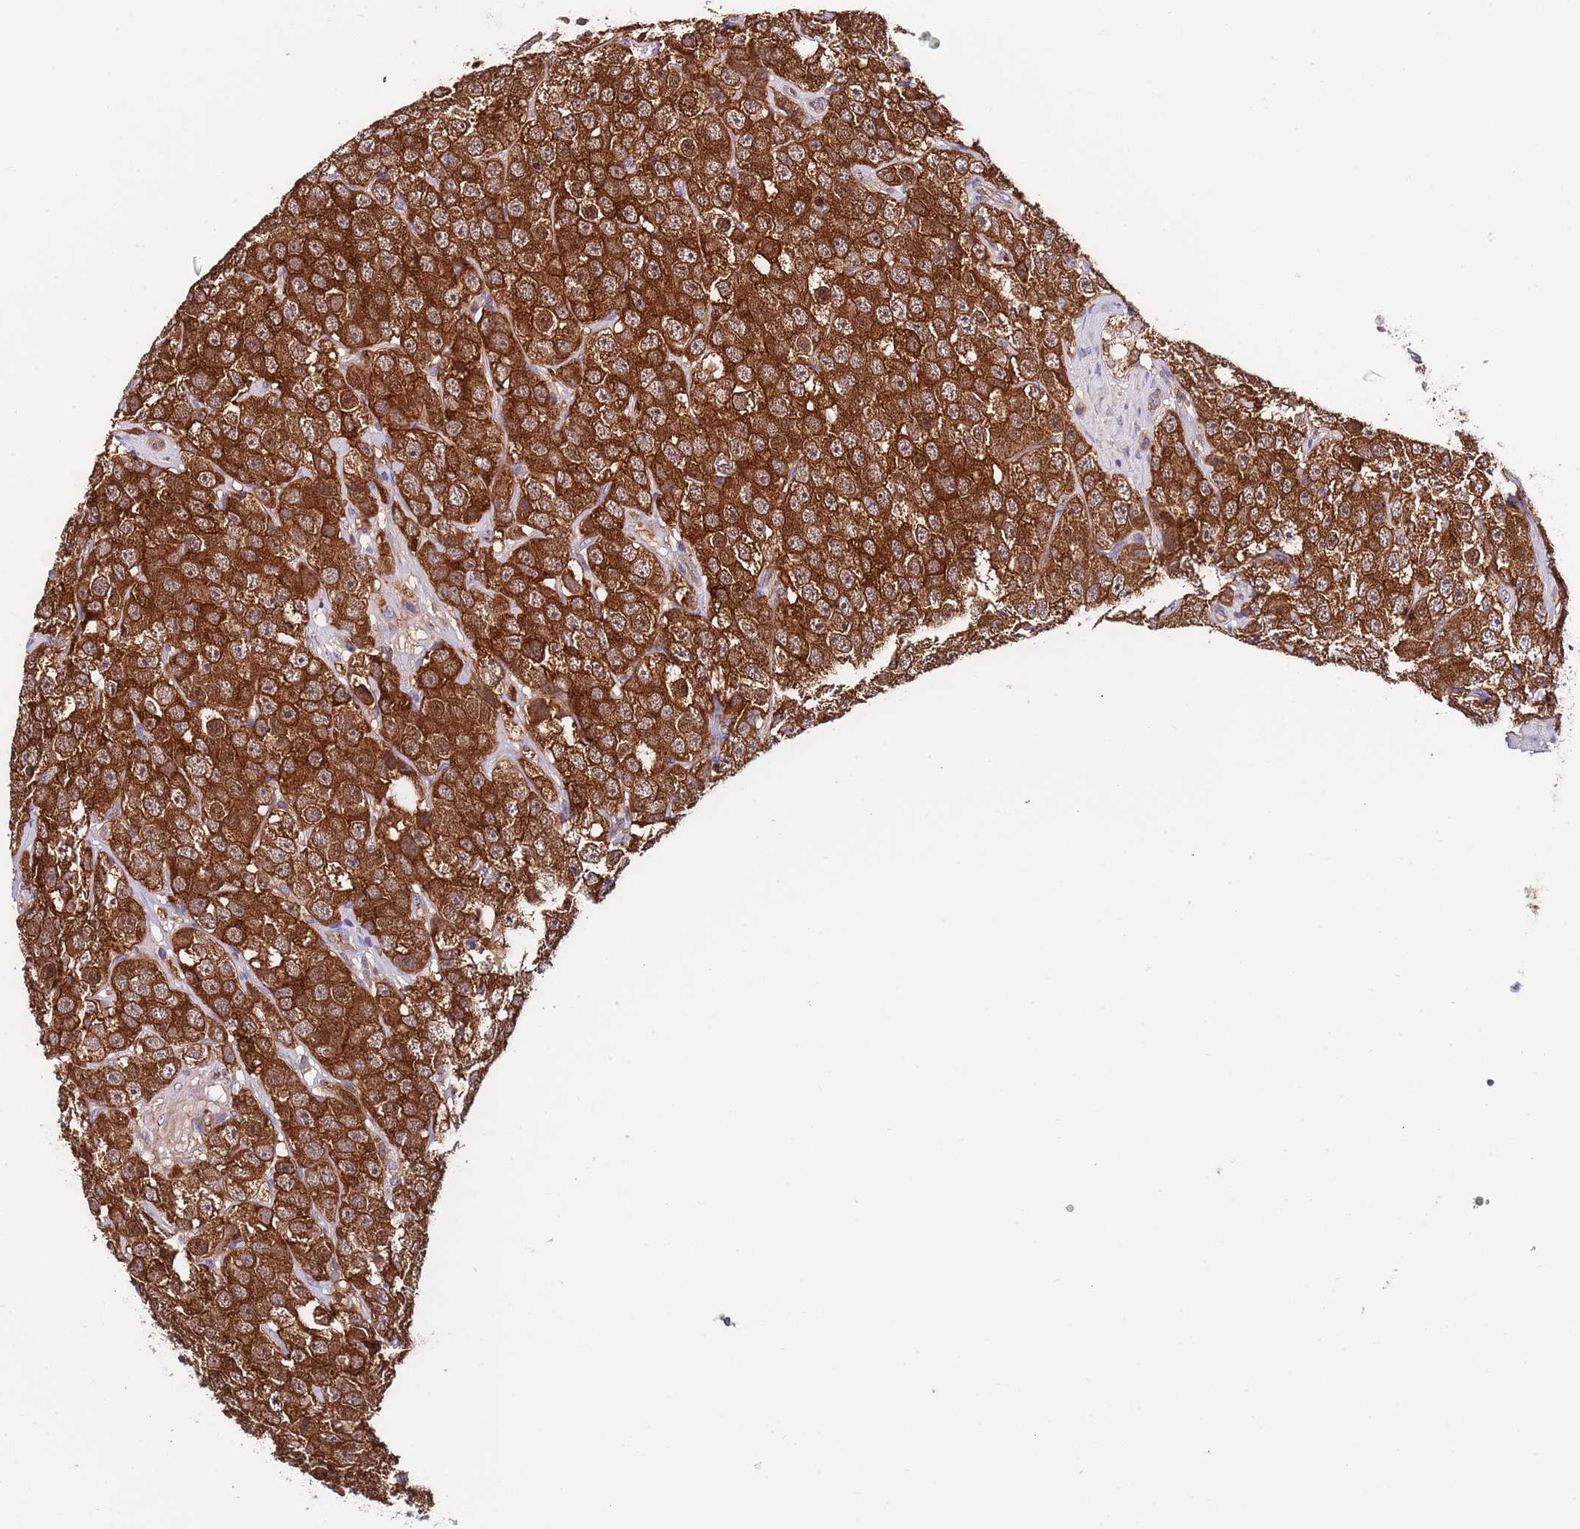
{"staining": {"intensity": "strong", "quantity": ">75%", "location": "cytoplasmic/membranous"}, "tissue": "testis cancer", "cell_type": "Tumor cells", "image_type": "cancer", "snomed": [{"axis": "morphology", "description": "Seminoma, NOS"}, {"axis": "topography", "description": "Testis"}], "caption": "The immunohistochemical stain labels strong cytoplasmic/membranous staining in tumor cells of testis cancer (seminoma) tissue. The protein of interest is shown in brown color, while the nuclei are stained blue.", "gene": "DONSON", "patient": {"sex": "male", "age": 28}}